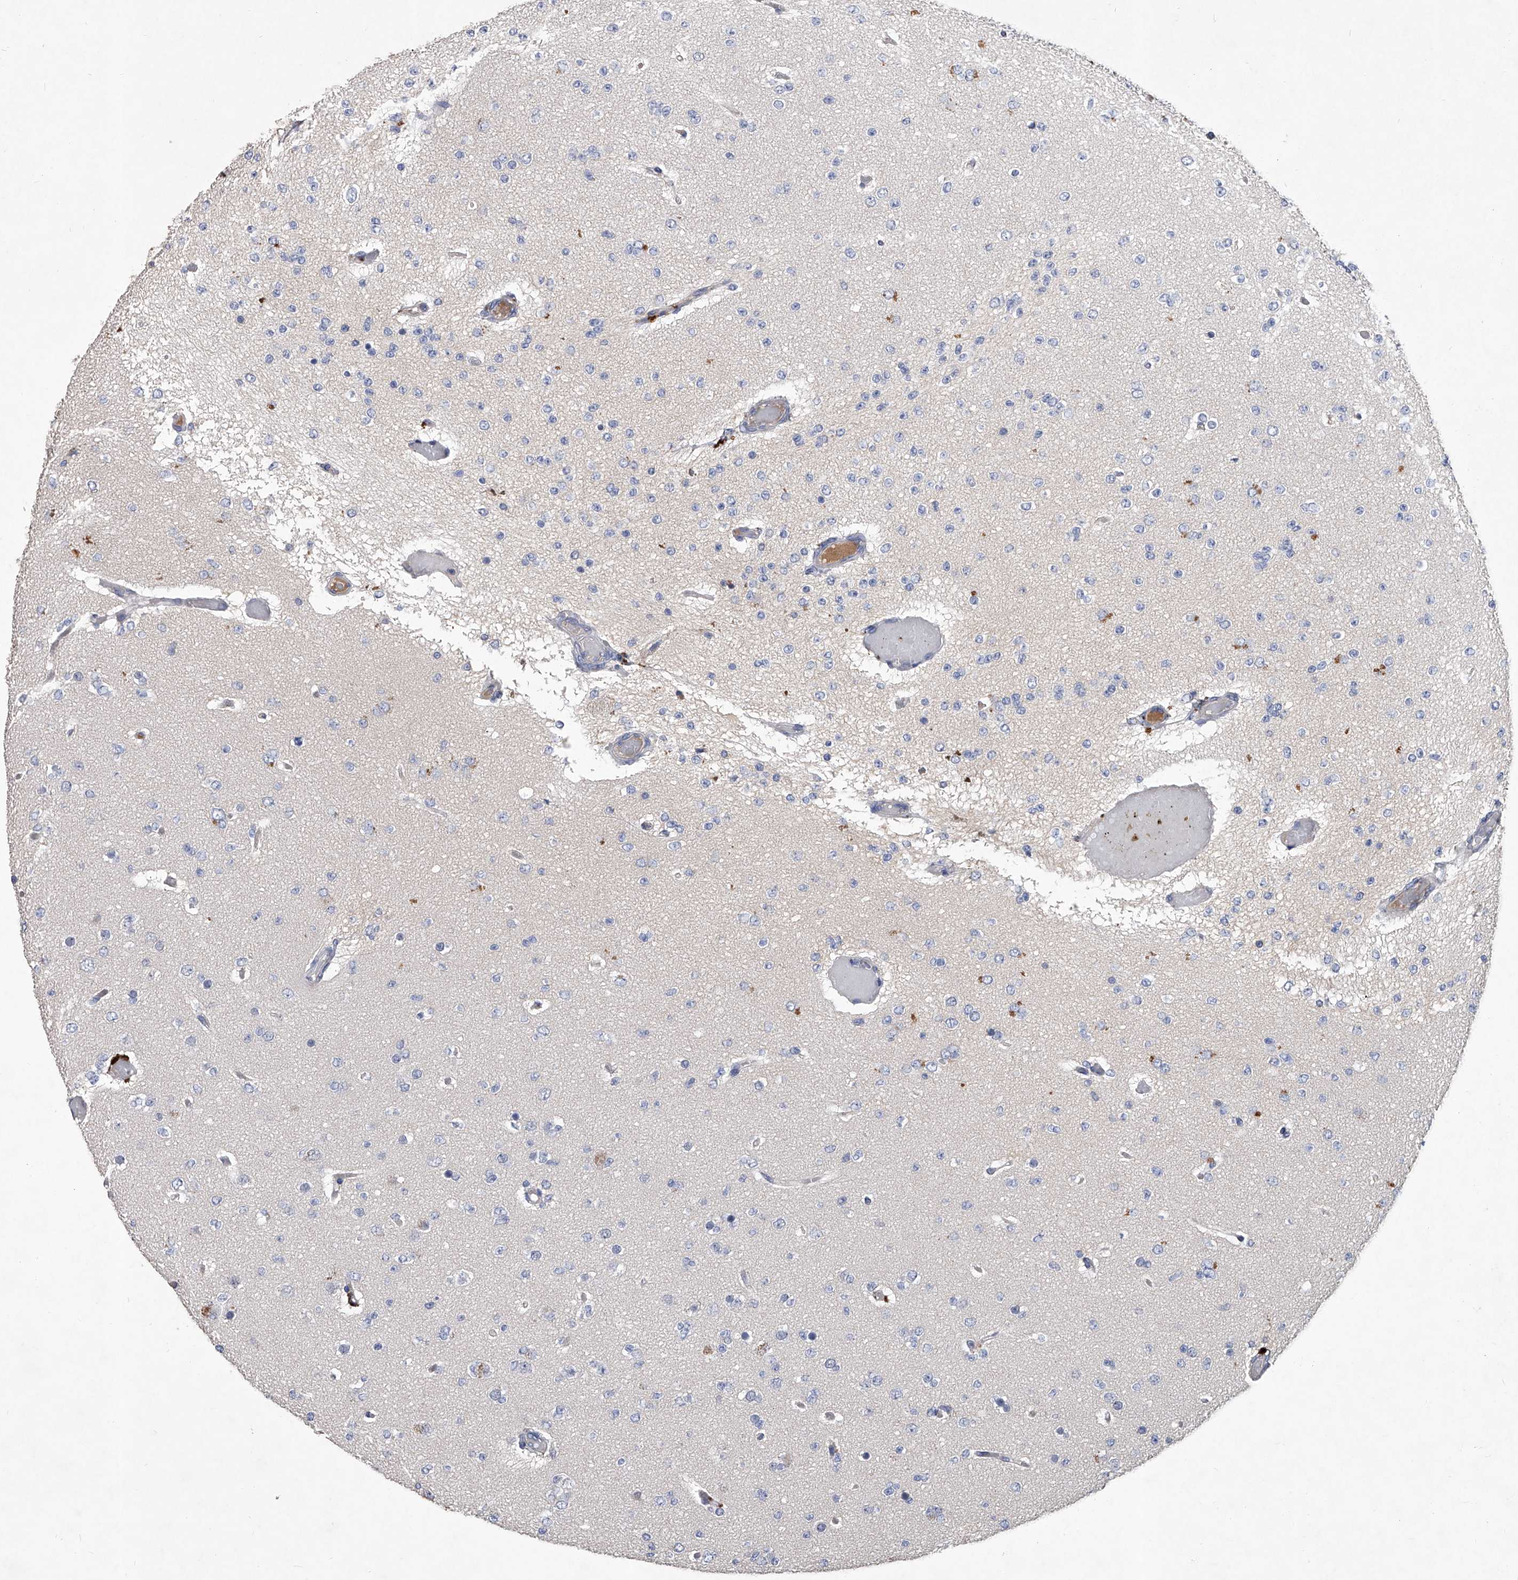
{"staining": {"intensity": "negative", "quantity": "none", "location": "none"}, "tissue": "glioma", "cell_type": "Tumor cells", "image_type": "cancer", "snomed": [{"axis": "morphology", "description": "Glioma, malignant, Low grade"}, {"axis": "topography", "description": "Brain"}], "caption": "Immunohistochemical staining of glioma shows no significant positivity in tumor cells.", "gene": "C5", "patient": {"sex": "female", "age": 22}}